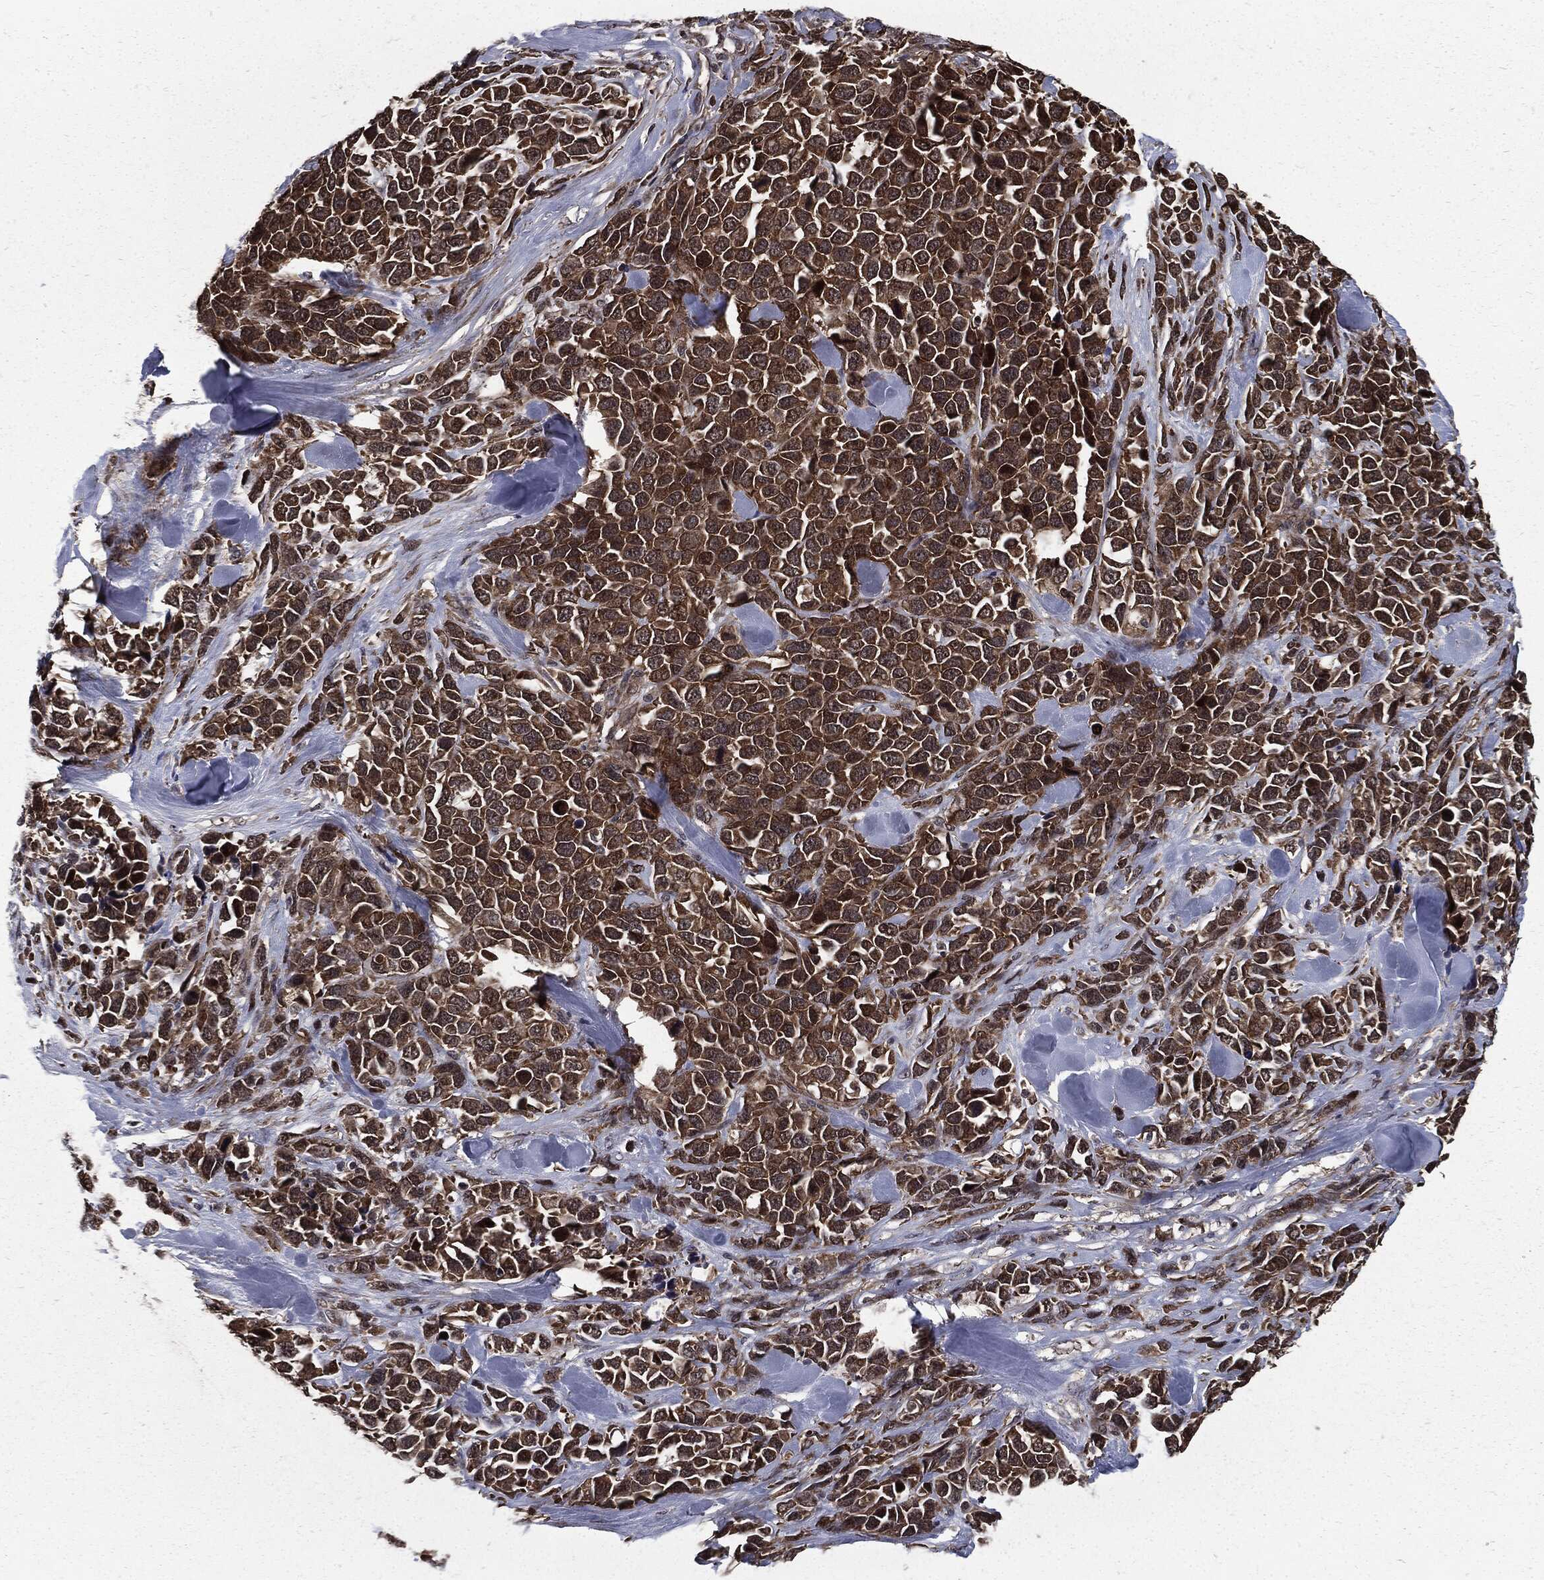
{"staining": {"intensity": "strong", "quantity": ">75%", "location": "cytoplasmic/membranous"}, "tissue": "melanoma", "cell_type": "Tumor cells", "image_type": "cancer", "snomed": [{"axis": "morphology", "description": "Malignant melanoma, Metastatic site"}, {"axis": "topography", "description": "Skin"}], "caption": "A high amount of strong cytoplasmic/membranous staining is present in approximately >75% of tumor cells in malignant melanoma (metastatic site) tissue.", "gene": "PTPA", "patient": {"sex": "male", "age": 84}}